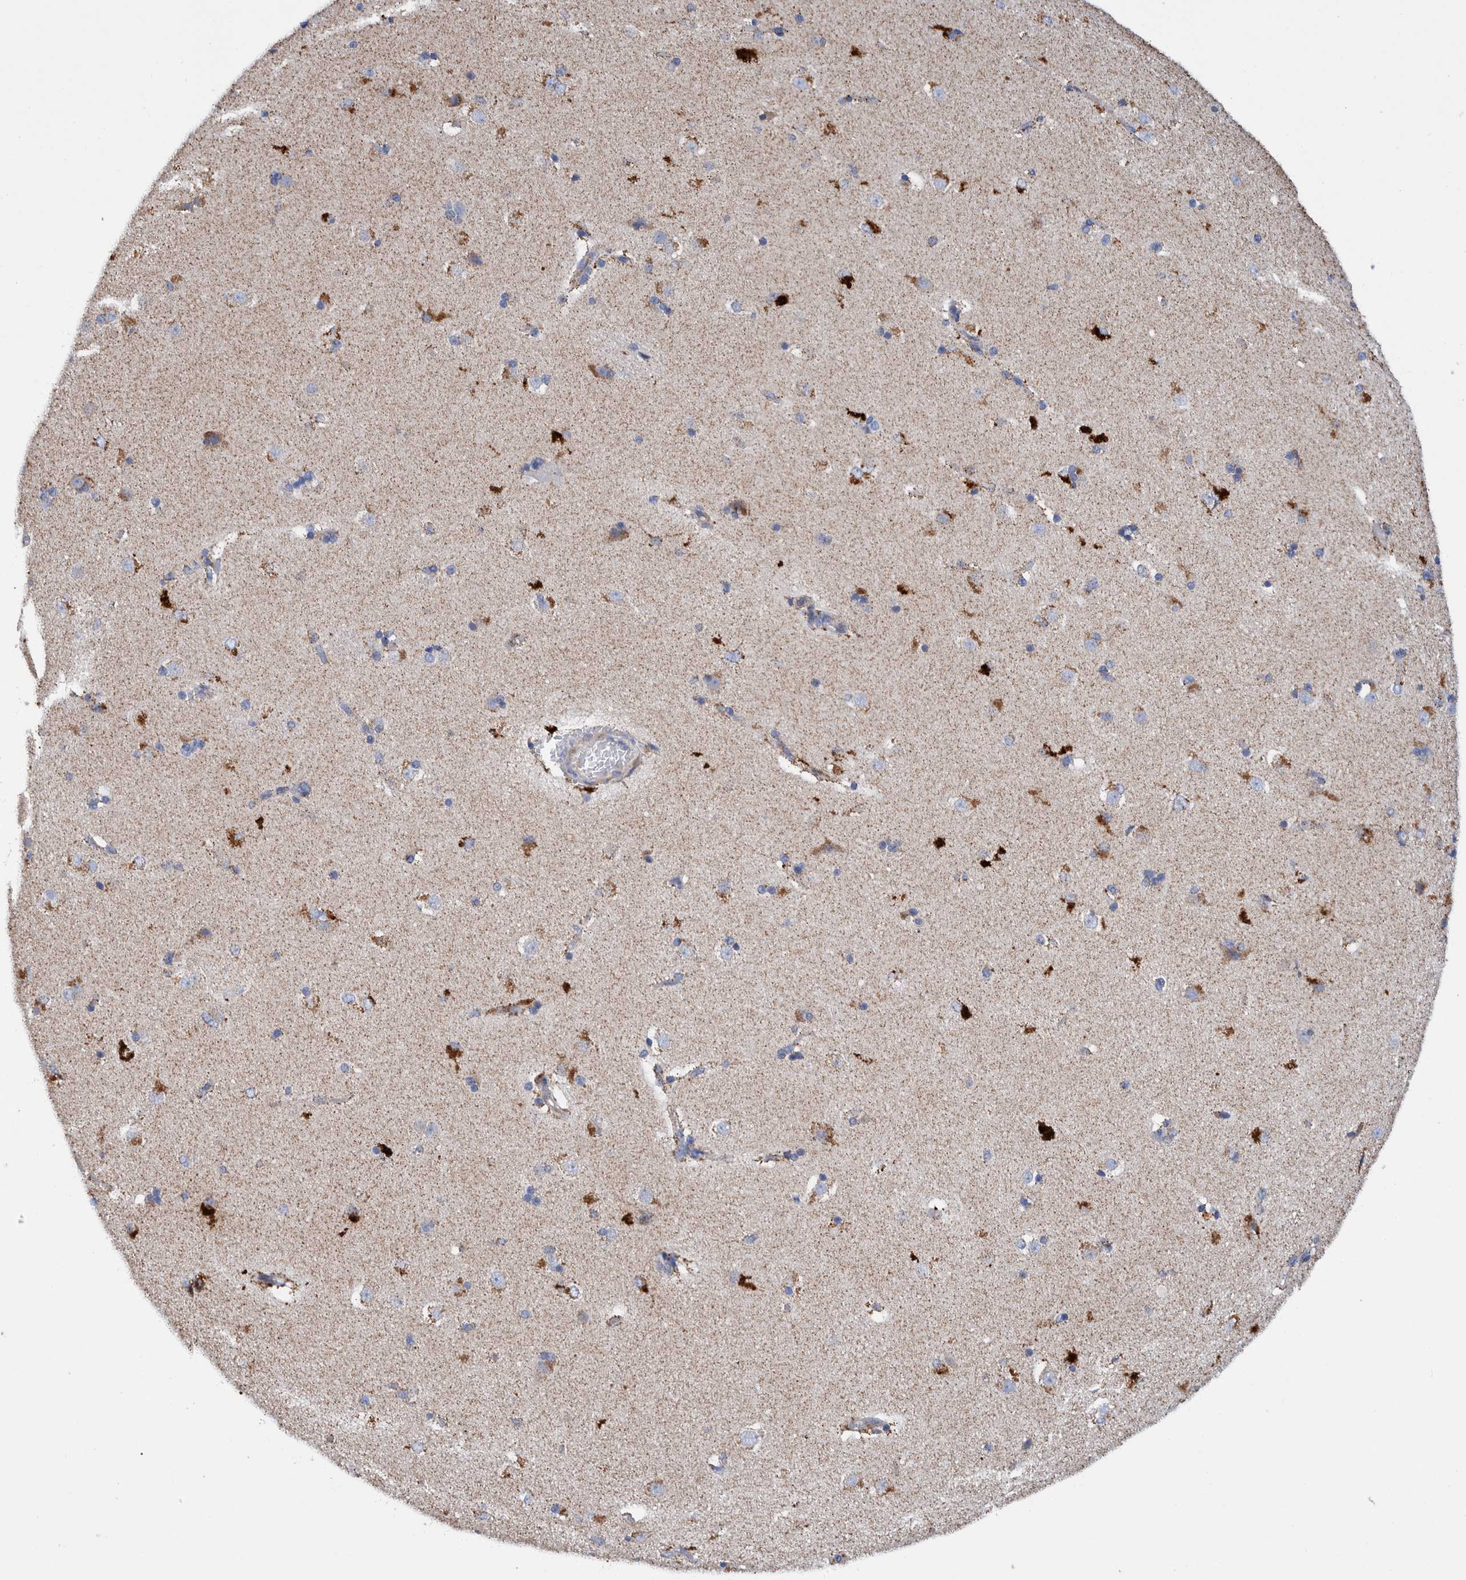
{"staining": {"intensity": "moderate", "quantity": "25%-75%", "location": "cytoplasmic/membranous"}, "tissue": "caudate", "cell_type": "Glial cells", "image_type": "normal", "snomed": [{"axis": "morphology", "description": "Normal tissue, NOS"}, {"axis": "topography", "description": "Lateral ventricle wall"}], "caption": "This is an image of IHC staining of unremarkable caudate, which shows moderate expression in the cytoplasmic/membranous of glial cells.", "gene": "DECR1", "patient": {"sex": "female", "age": 19}}